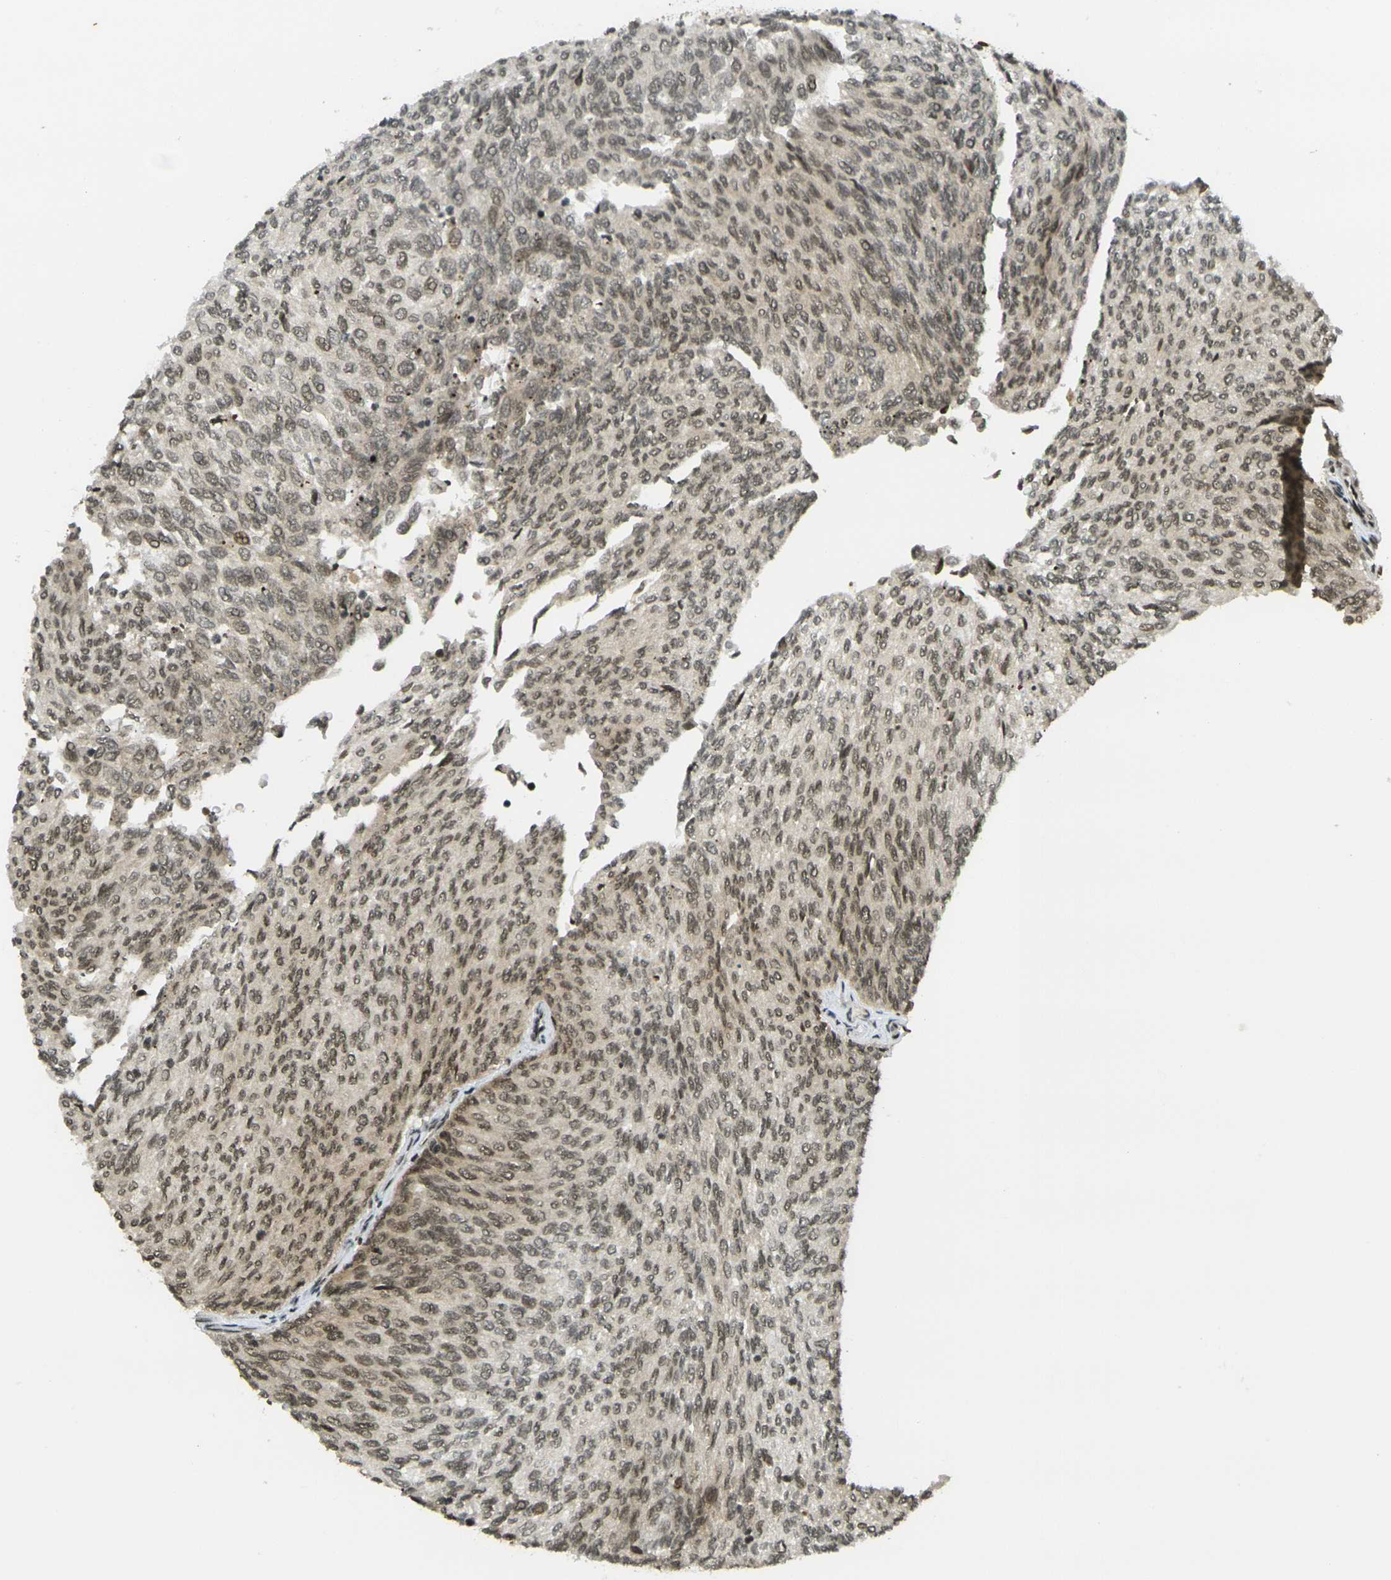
{"staining": {"intensity": "moderate", "quantity": ">75%", "location": "nuclear"}, "tissue": "urothelial cancer", "cell_type": "Tumor cells", "image_type": "cancer", "snomed": [{"axis": "morphology", "description": "Urothelial carcinoma, Low grade"}, {"axis": "topography", "description": "Urinary bladder"}], "caption": "Human urothelial cancer stained with a protein marker exhibits moderate staining in tumor cells.", "gene": "RUVBL2", "patient": {"sex": "female", "age": 79}}